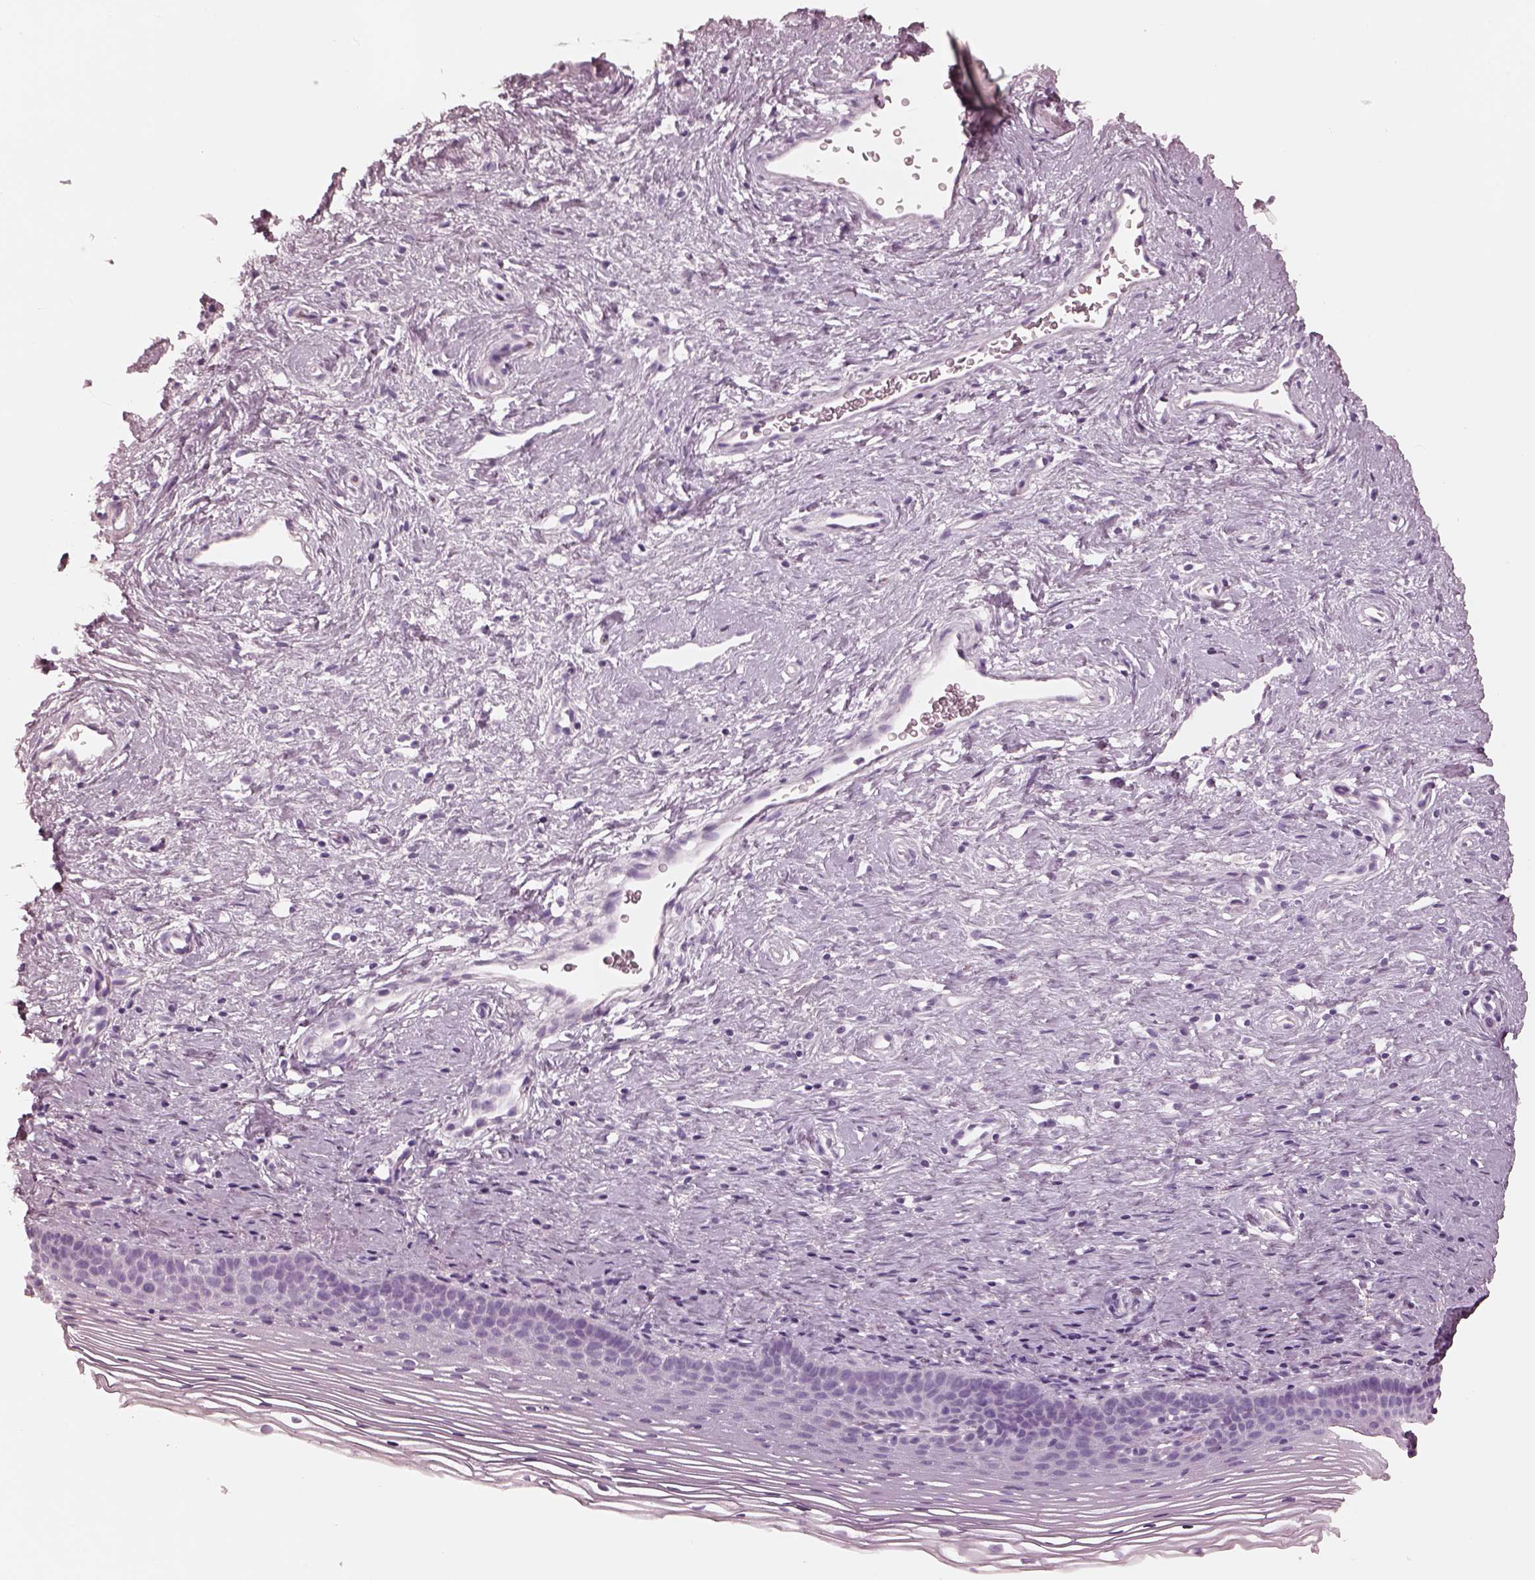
{"staining": {"intensity": "negative", "quantity": "none", "location": "none"}, "tissue": "cervix", "cell_type": "Glandular cells", "image_type": "normal", "snomed": [{"axis": "morphology", "description": "Normal tissue, NOS"}, {"axis": "topography", "description": "Cervix"}], "caption": "Immunohistochemical staining of benign human cervix demonstrates no significant expression in glandular cells.", "gene": "FABP9", "patient": {"sex": "female", "age": 39}}